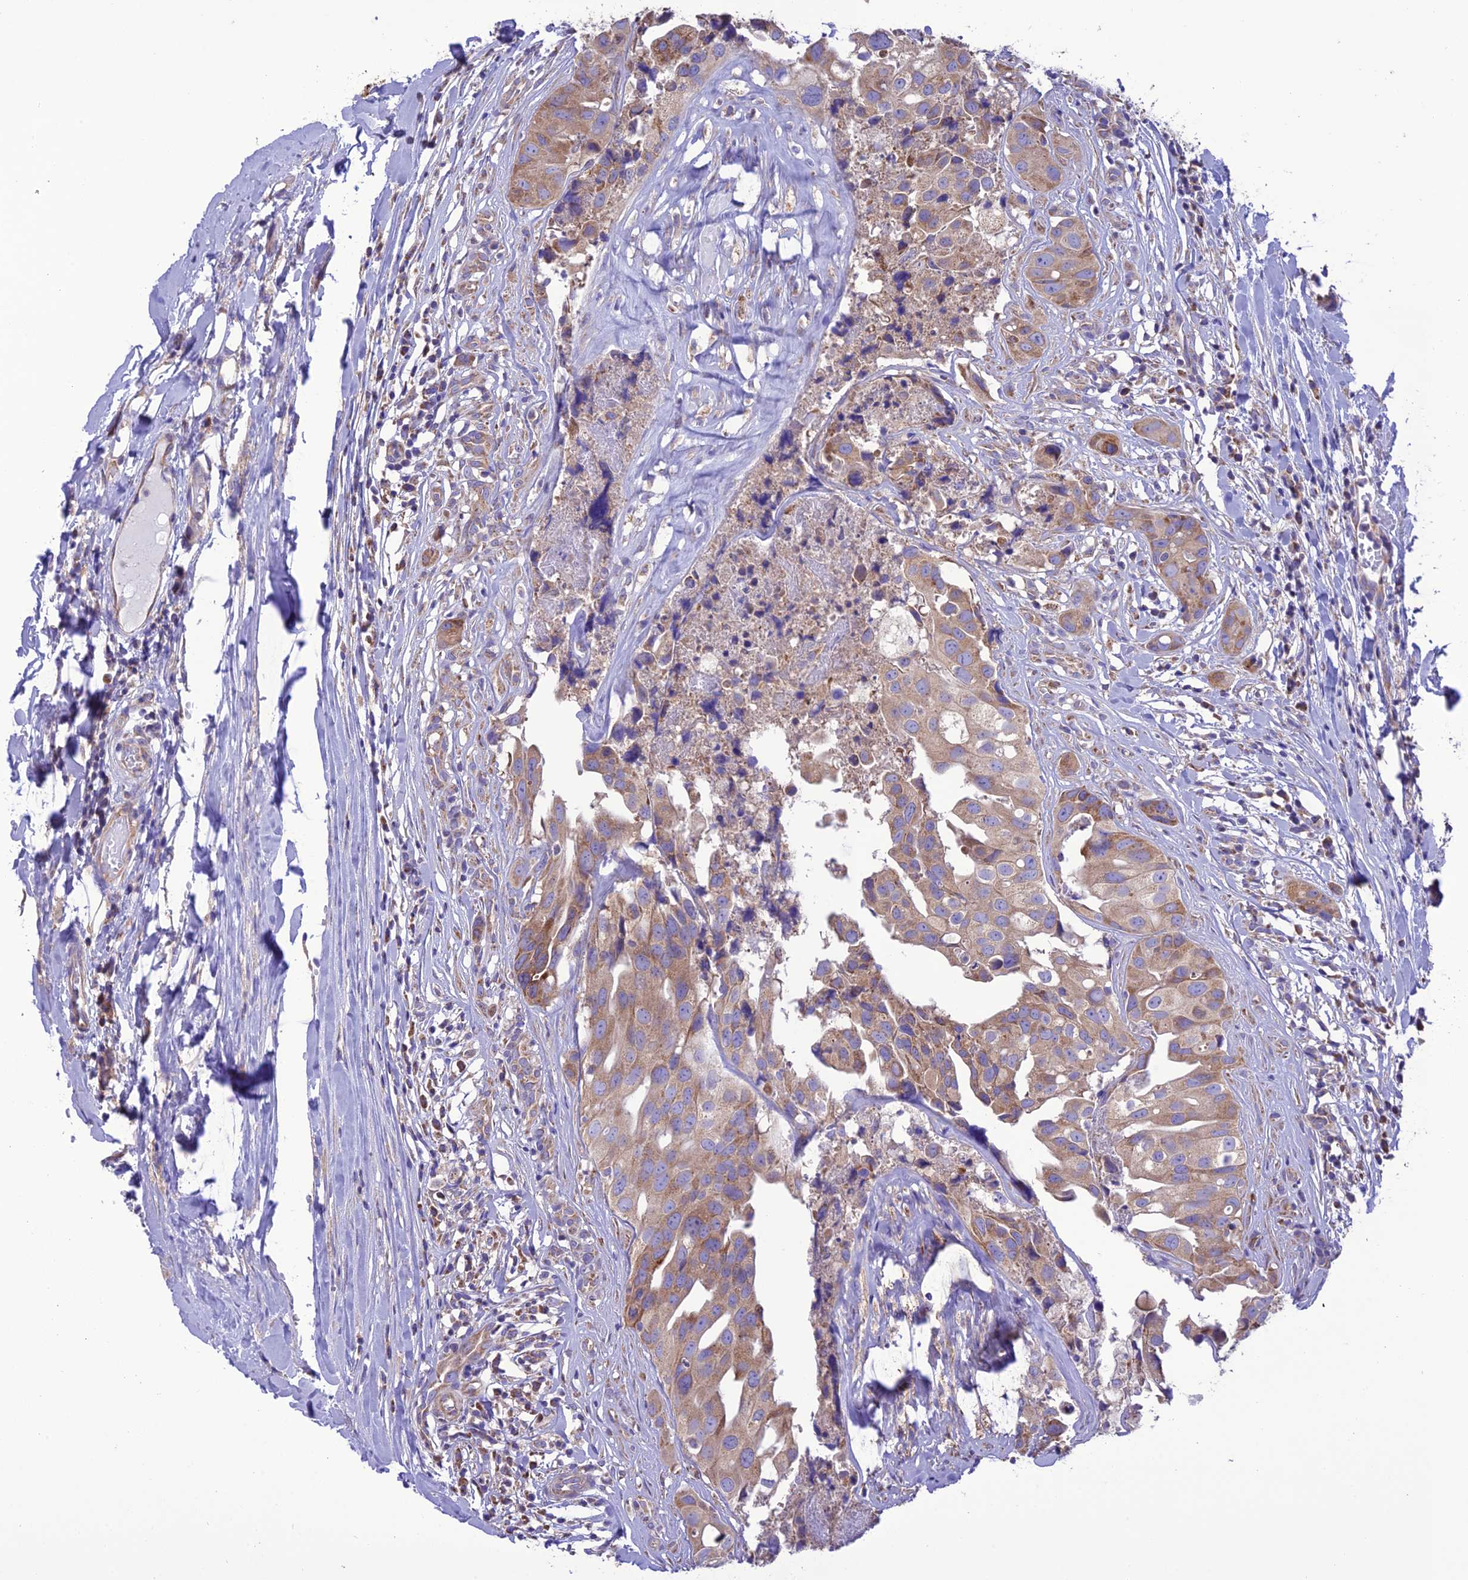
{"staining": {"intensity": "weak", "quantity": ">75%", "location": "cytoplasmic/membranous"}, "tissue": "head and neck cancer", "cell_type": "Tumor cells", "image_type": "cancer", "snomed": [{"axis": "morphology", "description": "Adenocarcinoma, NOS"}, {"axis": "morphology", "description": "Adenocarcinoma, metastatic, NOS"}, {"axis": "topography", "description": "Head-Neck"}], "caption": "Head and neck cancer (adenocarcinoma) tissue reveals weak cytoplasmic/membranous expression in about >75% of tumor cells", "gene": "MAP3K12", "patient": {"sex": "male", "age": 75}}